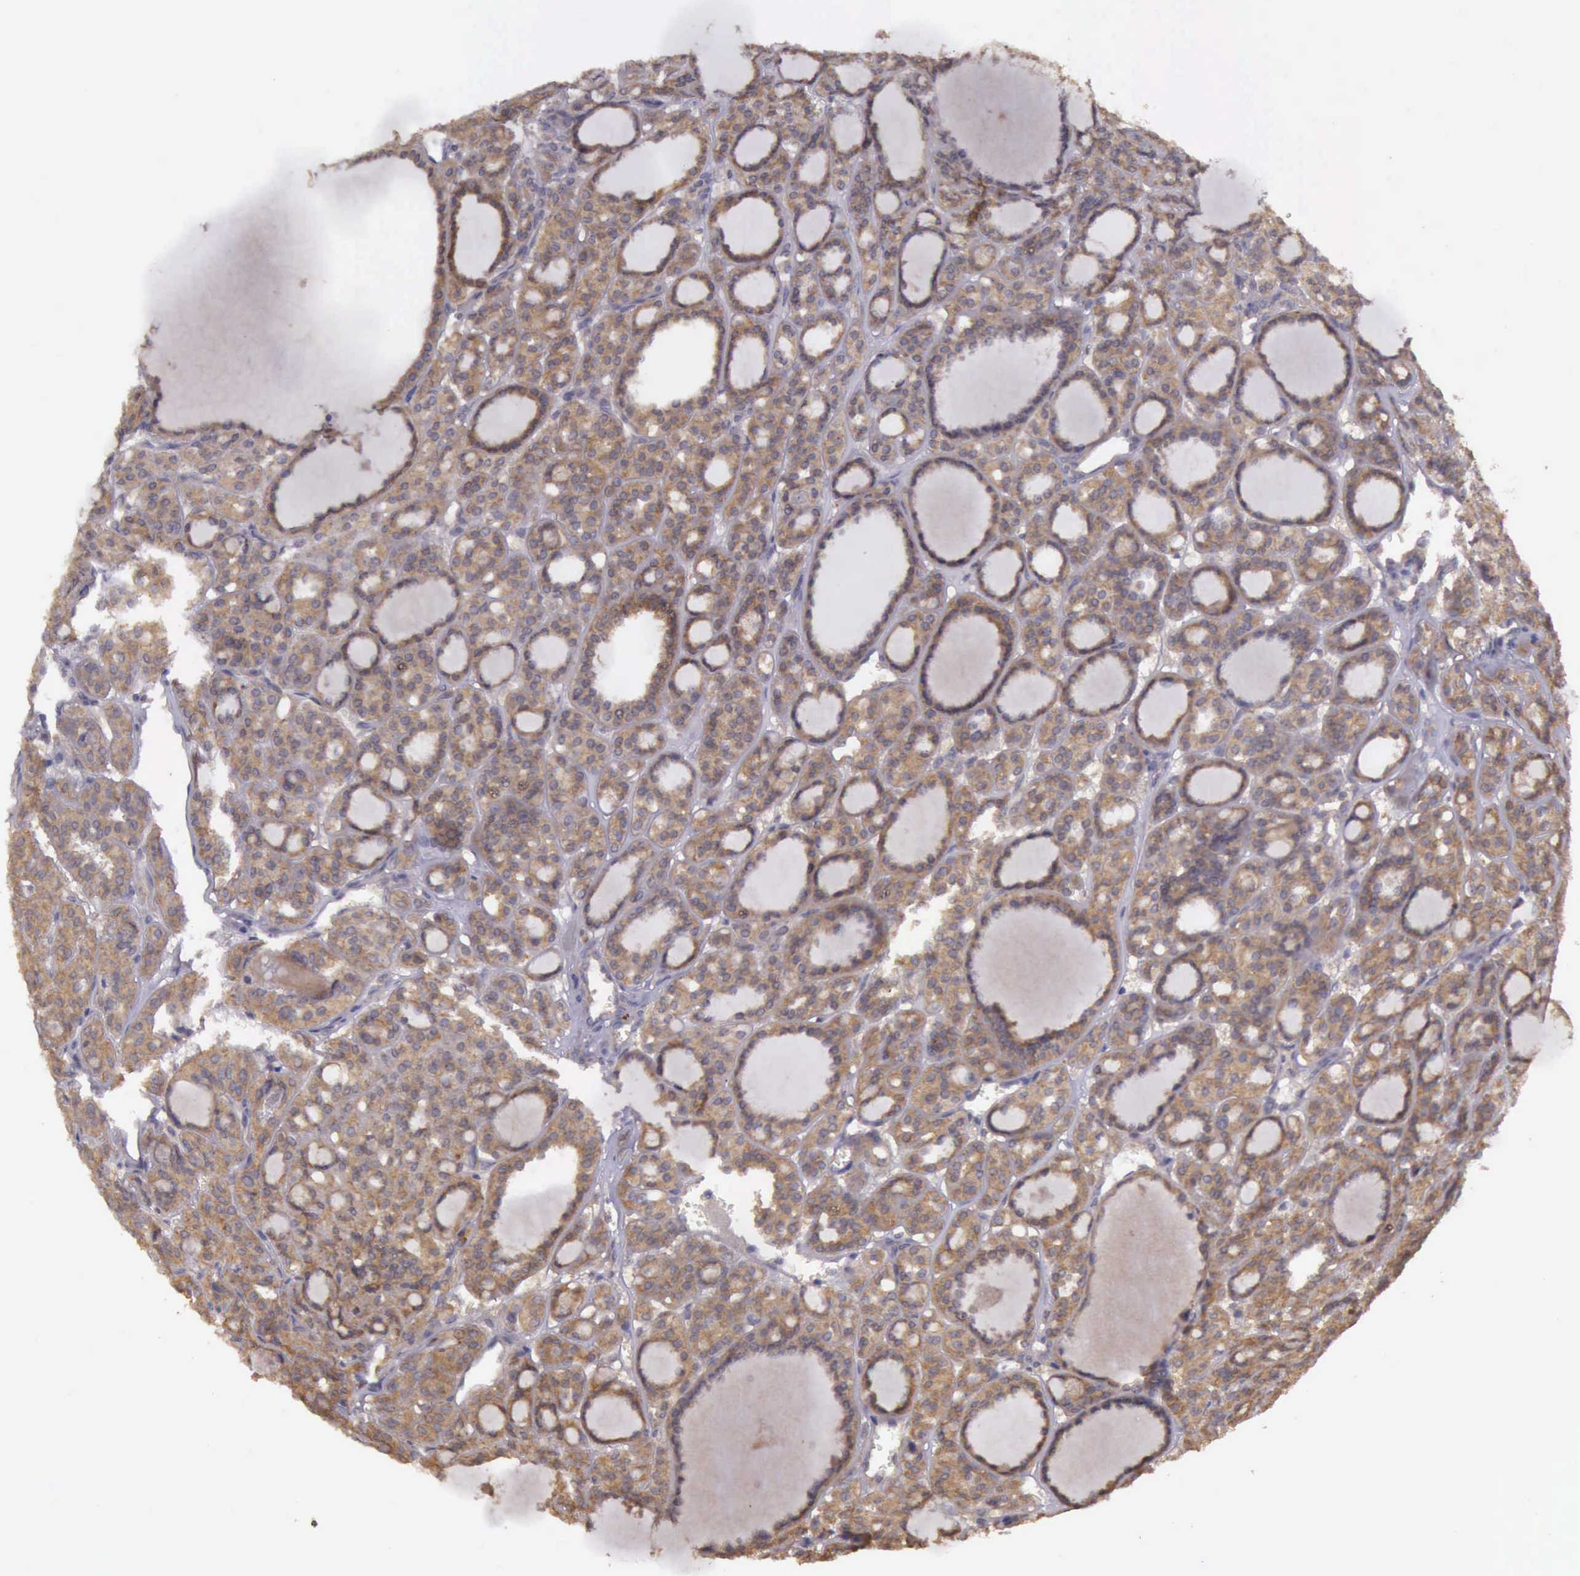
{"staining": {"intensity": "moderate", "quantity": ">75%", "location": "cytoplasmic/membranous"}, "tissue": "thyroid cancer", "cell_type": "Tumor cells", "image_type": "cancer", "snomed": [{"axis": "morphology", "description": "Follicular adenoma carcinoma, NOS"}, {"axis": "topography", "description": "Thyroid gland"}], "caption": "Immunohistochemical staining of human thyroid cancer reveals medium levels of moderate cytoplasmic/membranous protein expression in approximately >75% of tumor cells.", "gene": "EIF5", "patient": {"sex": "female", "age": 71}}